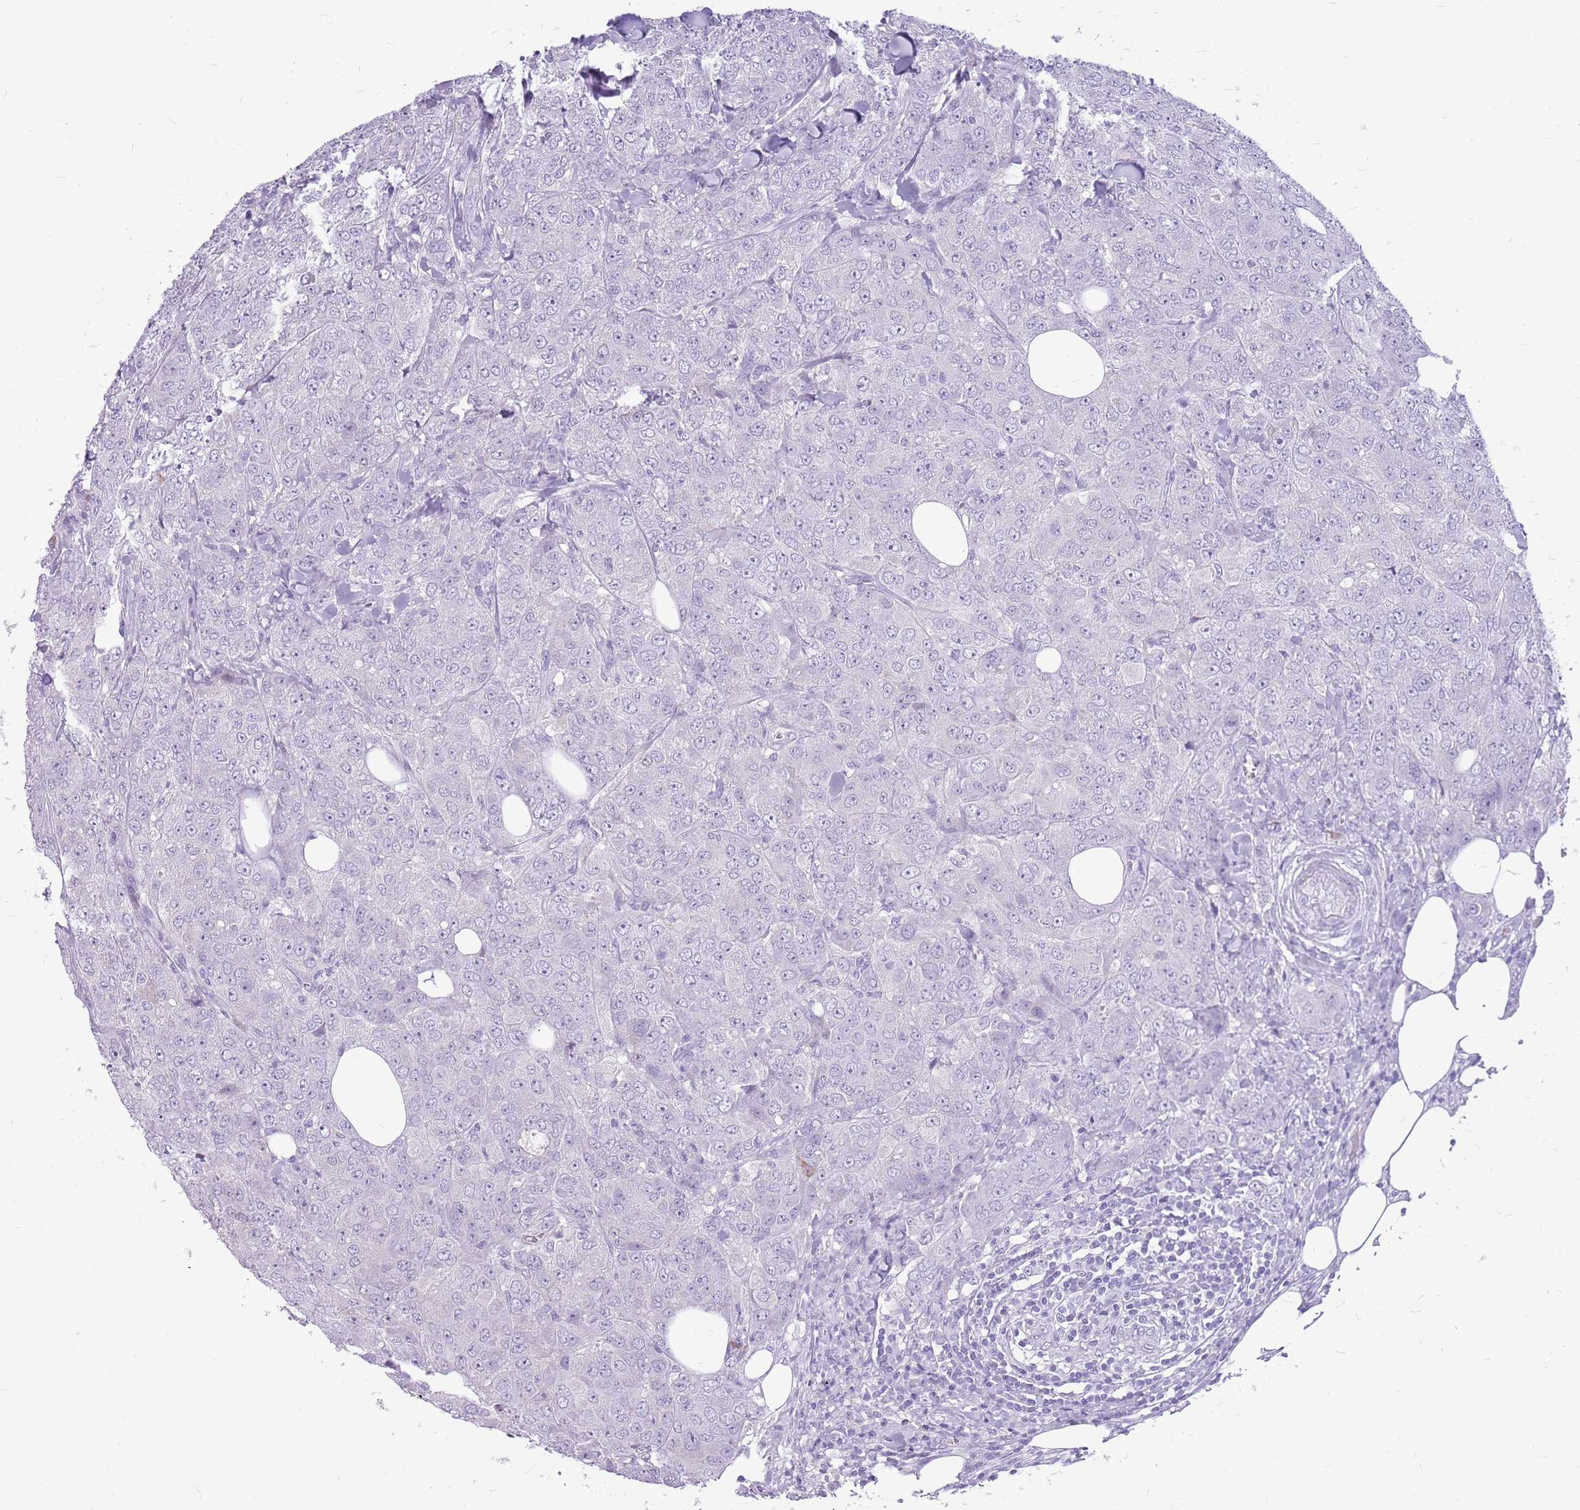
{"staining": {"intensity": "negative", "quantity": "none", "location": "none"}, "tissue": "breast cancer", "cell_type": "Tumor cells", "image_type": "cancer", "snomed": [{"axis": "morphology", "description": "Duct carcinoma"}, {"axis": "topography", "description": "Breast"}], "caption": "DAB (3,3'-diaminobenzidine) immunohistochemical staining of human breast cancer (intraductal carcinoma) displays no significant expression in tumor cells.", "gene": "ZNF425", "patient": {"sex": "female", "age": 43}}